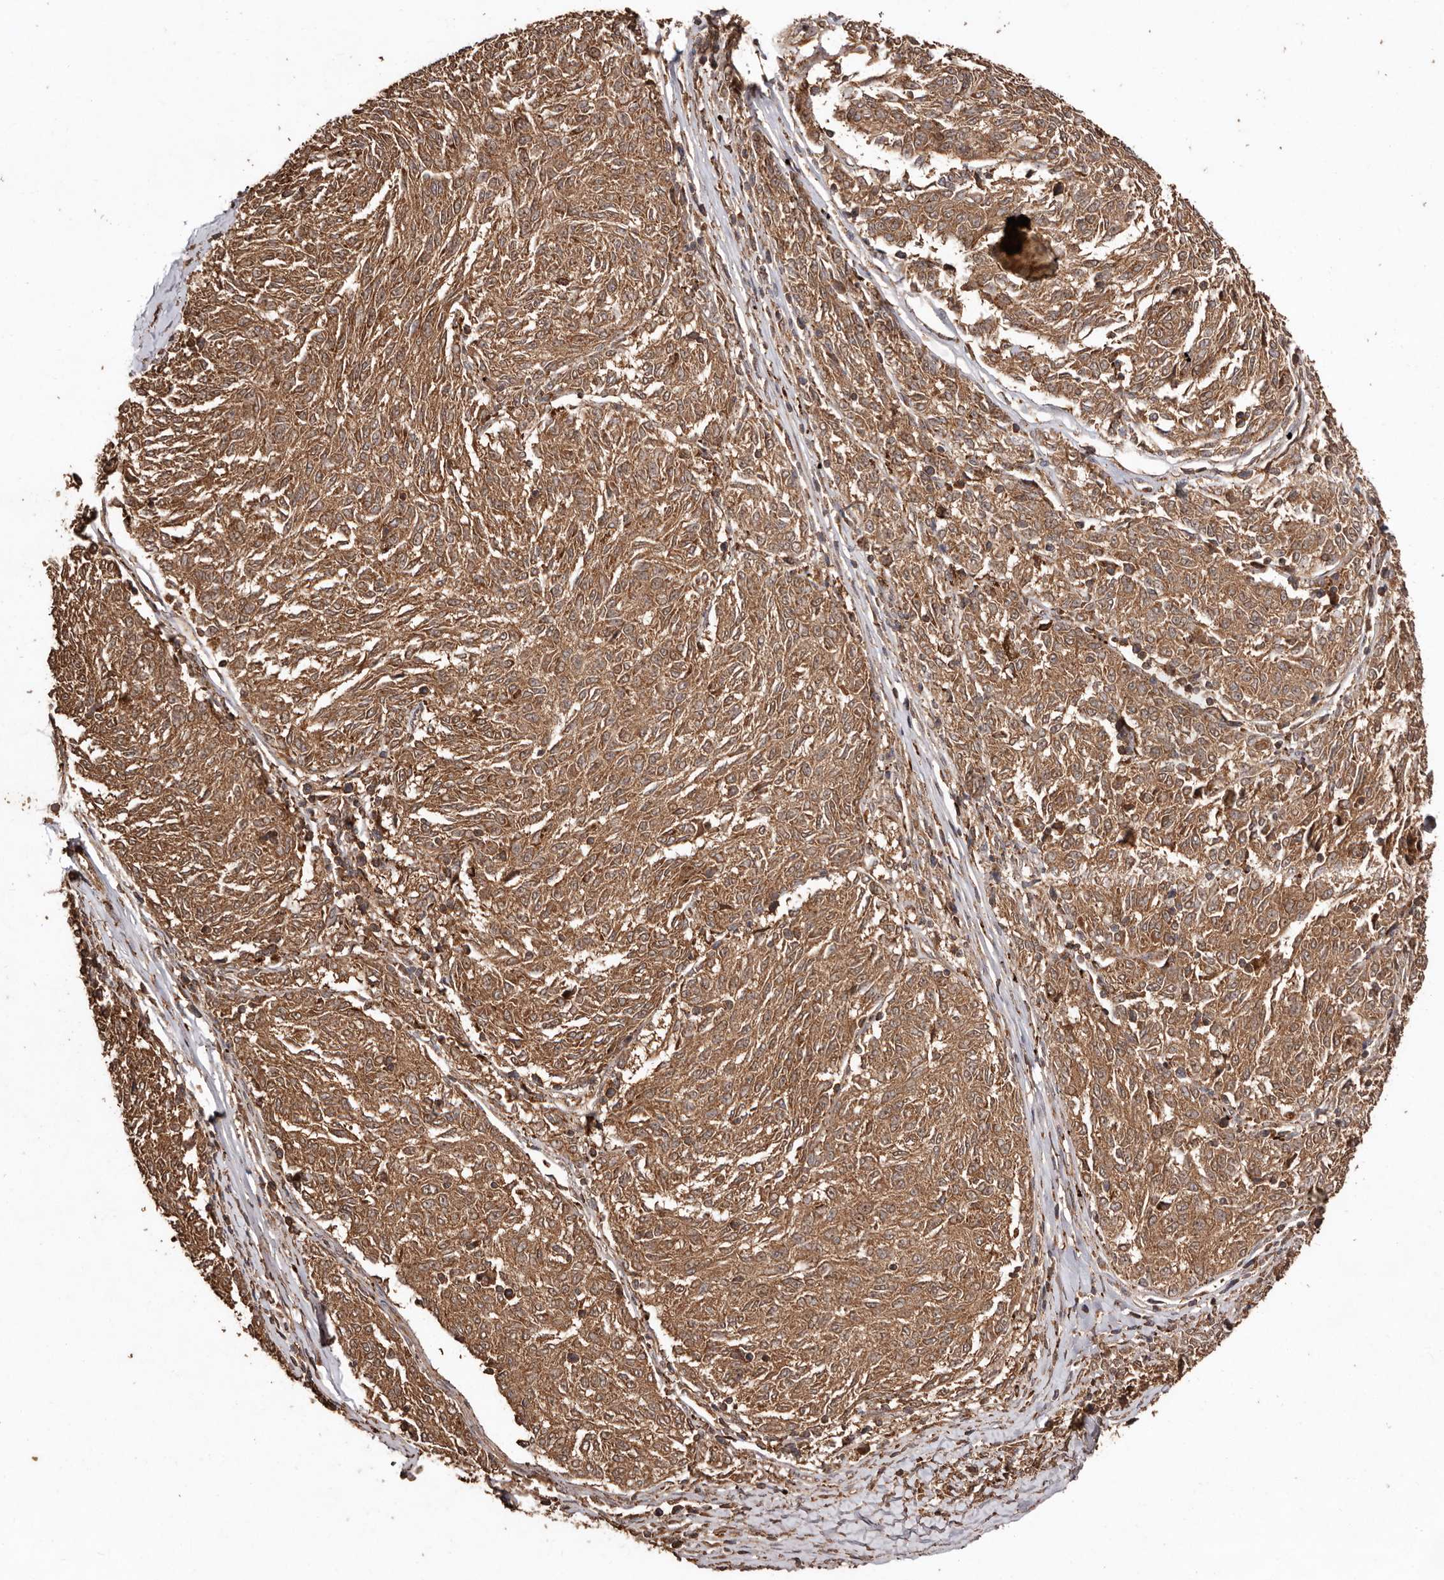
{"staining": {"intensity": "moderate", "quantity": ">75%", "location": "cytoplasmic/membranous"}, "tissue": "melanoma", "cell_type": "Tumor cells", "image_type": "cancer", "snomed": [{"axis": "morphology", "description": "Malignant melanoma, NOS"}, {"axis": "topography", "description": "Skin"}], "caption": "Melanoma tissue shows moderate cytoplasmic/membranous positivity in approximately >75% of tumor cells The protein of interest is stained brown, and the nuclei are stained in blue (DAB IHC with brightfield microscopy, high magnification).", "gene": "RWDD1", "patient": {"sex": "female", "age": 72}}